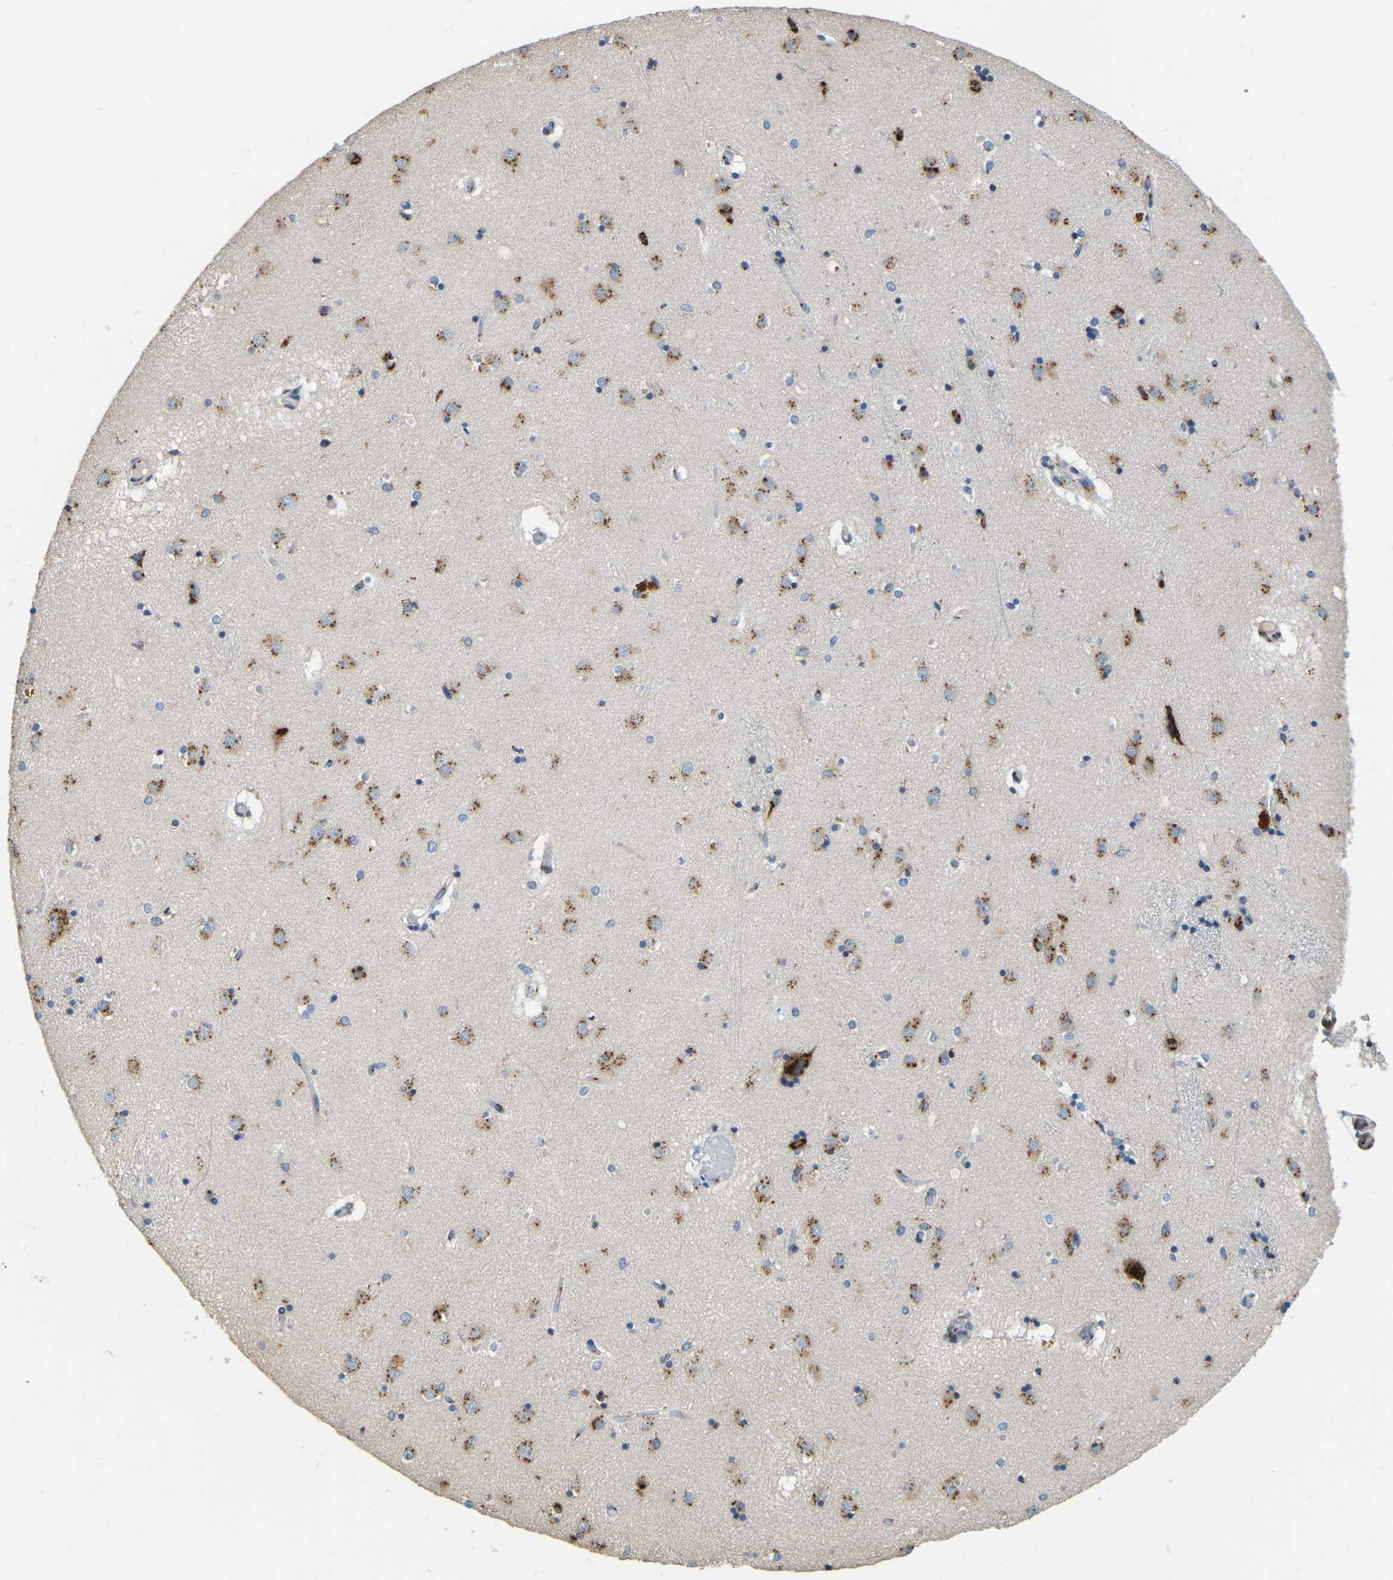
{"staining": {"intensity": "moderate", "quantity": "<25%", "location": "cytoplasmic/membranous"}, "tissue": "caudate", "cell_type": "Glial cells", "image_type": "normal", "snomed": [{"axis": "morphology", "description": "Normal tissue, NOS"}, {"axis": "topography", "description": "Lateral ventricle wall"}], "caption": "DAB immunohistochemical staining of benign caudate reveals moderate cytoplasmic/membranous protein positivity in approximately <25% of glial cells.", "gene": "FAM174A", "patient": {"sex": "male", "age": 70}}